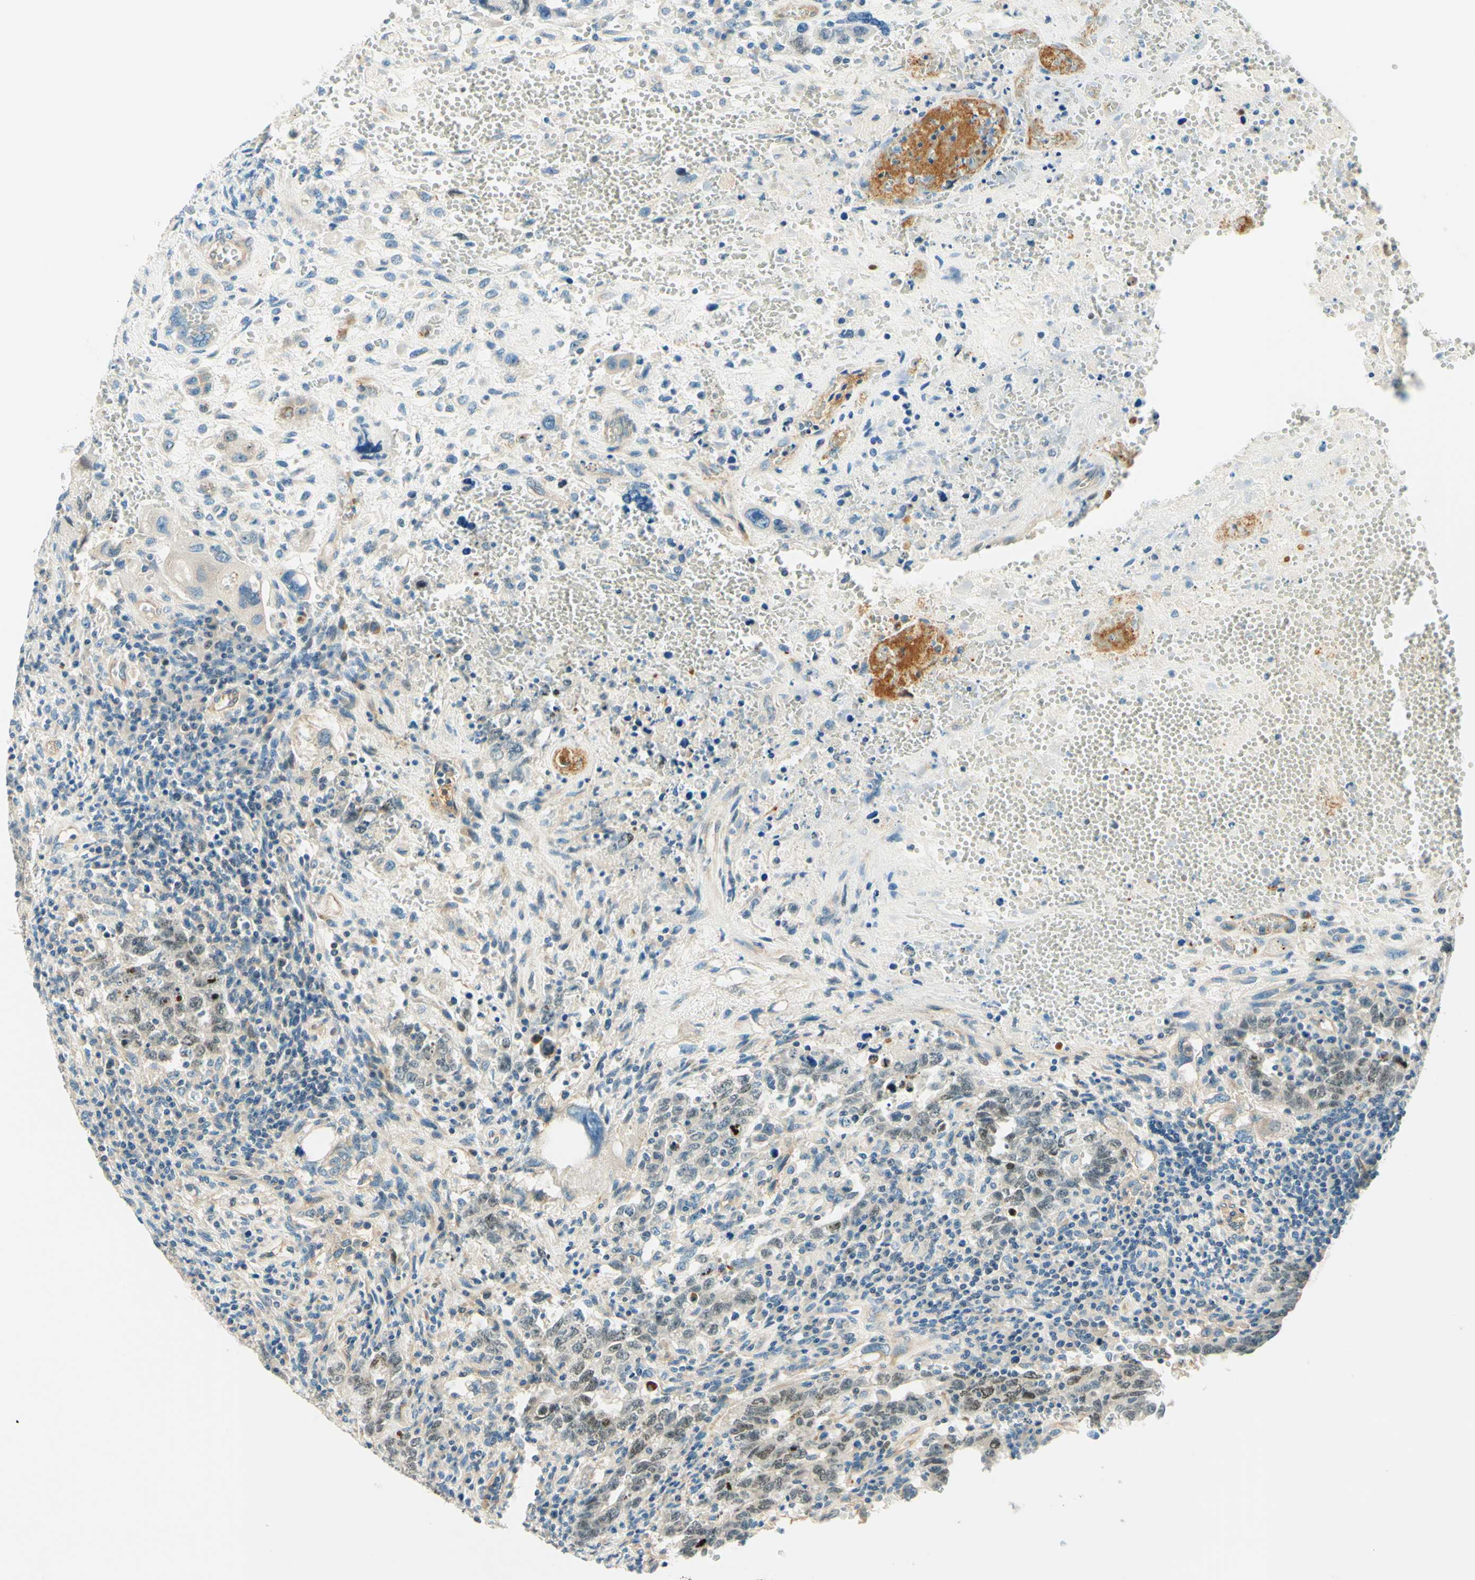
{"staining": {"intensity": "weak", "quantity": "25%-75%", "location": "cytoplasmic/membranous,nuclear"}, "tissue": "testis cancer", "cell_type": "Tumor cells", "image_type": "cancer", "snomed": [{"axis": "morphology", "description": "Carcinoma, Embryonal, NOS"}, {"axis": "topography", "description": "Testis"}], "caption": "Testis embryonal carcinoma stained with a protein marker reveals weak staining in tumor cells.", "gene": "TAOK2", "patient": {"sex": "male", "age": 26}}